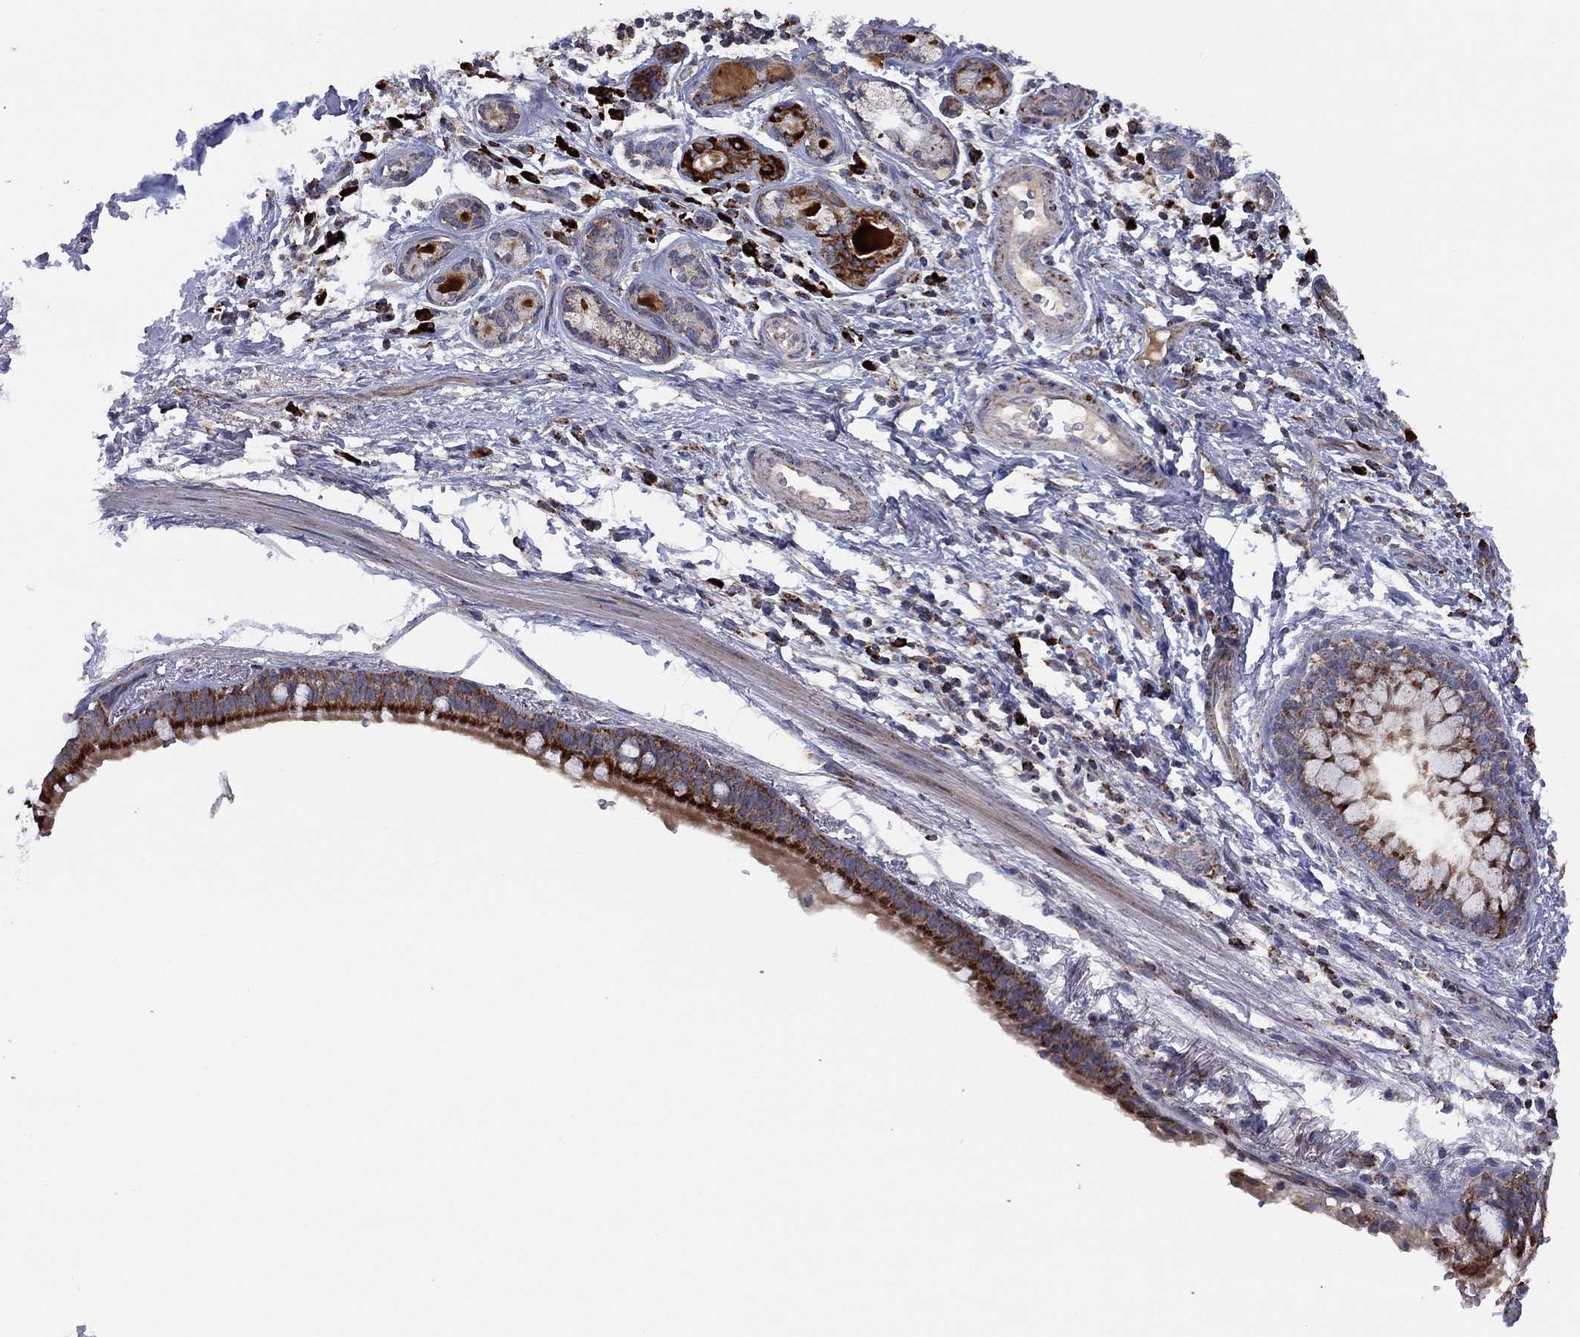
{"staining": {"intensity": "strong", "quantity": "25%-75%", "location": "cytoplasmic/membranous"}, "tissue": "bronchus", "cell_type": "Respiratory epithelial cells", "image_type": "normal", "snomed": [{"axis": "morphology", "description": "Normal tissue, NOS"}, {"axis": "morphology", "description": "Squamous cell carcinoma, NOS"}, {"axis": "topography", "description": "Bronchus"}, {"axis": "topography", "description": "Lung"}], "caption": "Bronchus stained with DAB (3,3'-diaminobenzidine) IHC exhibits high levels of strong cytoplasmic/membranous staining in about 25%-75% of respiratory epithelial cells. The staining was performed using DAB, with brown indicating positive protein expression. Nuclei are stained blue with hematoxylin.", "gene": "PPP2R5A", "patient": {"sex": "male", "age": 69}}